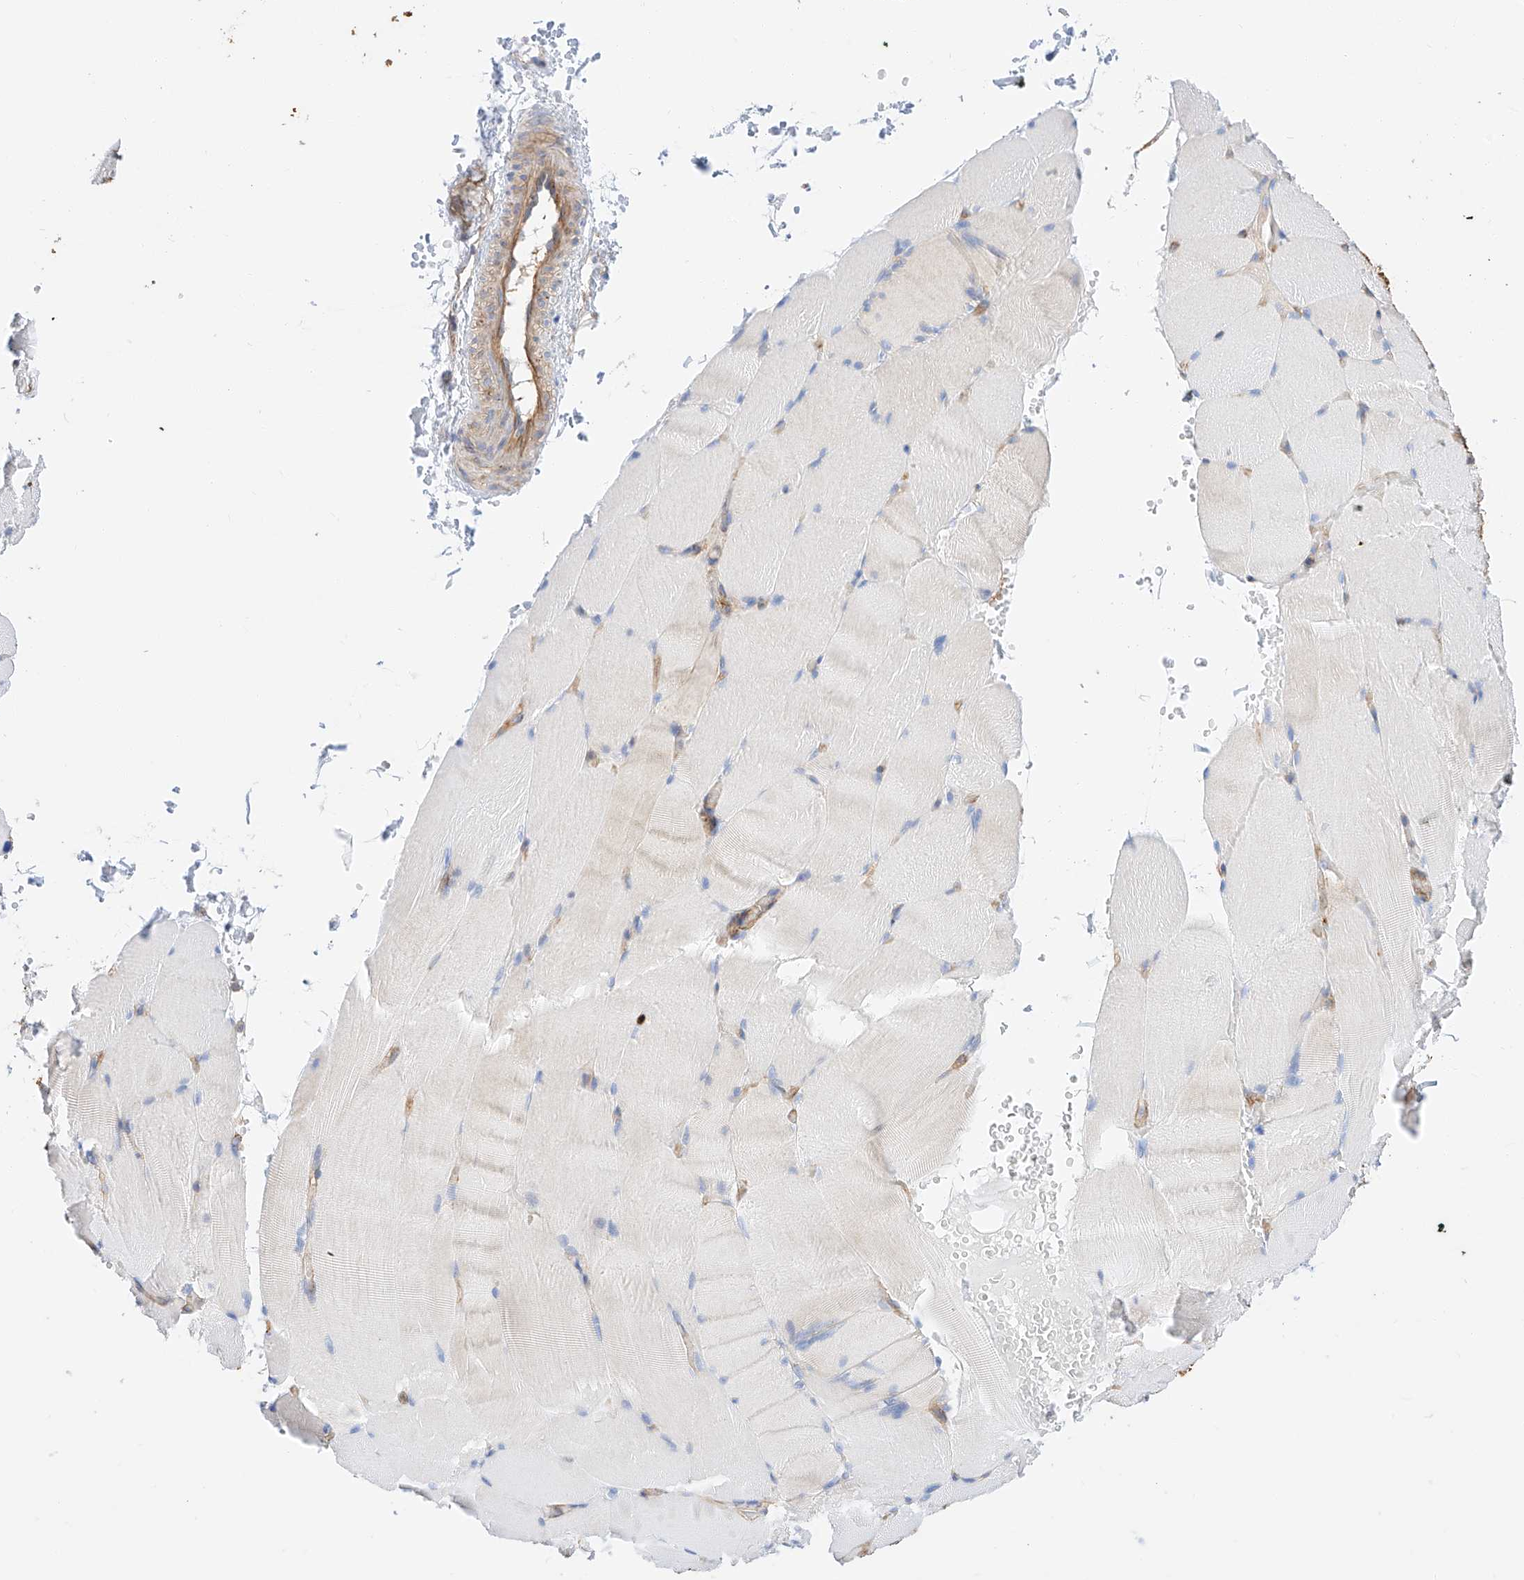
{"staining": {"intensity": "negative", "quantity": "none", "location": "none"}, "tissue": "skeletal muscle", "cell_type": "Myocytes", "image_type": "normal", "snomed": [{"axis": "morphology", "description": "Normal tissue, NOS"}, {"axis": "topography", "description": "Skeletal muscle"}, {"axis": "topography", "description": "Parathyroid gland"}], "caption": "Micrograph shows no significant protein staining in myocytes of unremarkable skeletal muscle. Brightfield microscopy of IHC stained with DAB (3,3'-diaminobenzidine) (brown) and hematoxylin (blue), captured at high magnification.", "gene": "ENSG00000259132", "patient": {"sex": "female", "age": 37}}